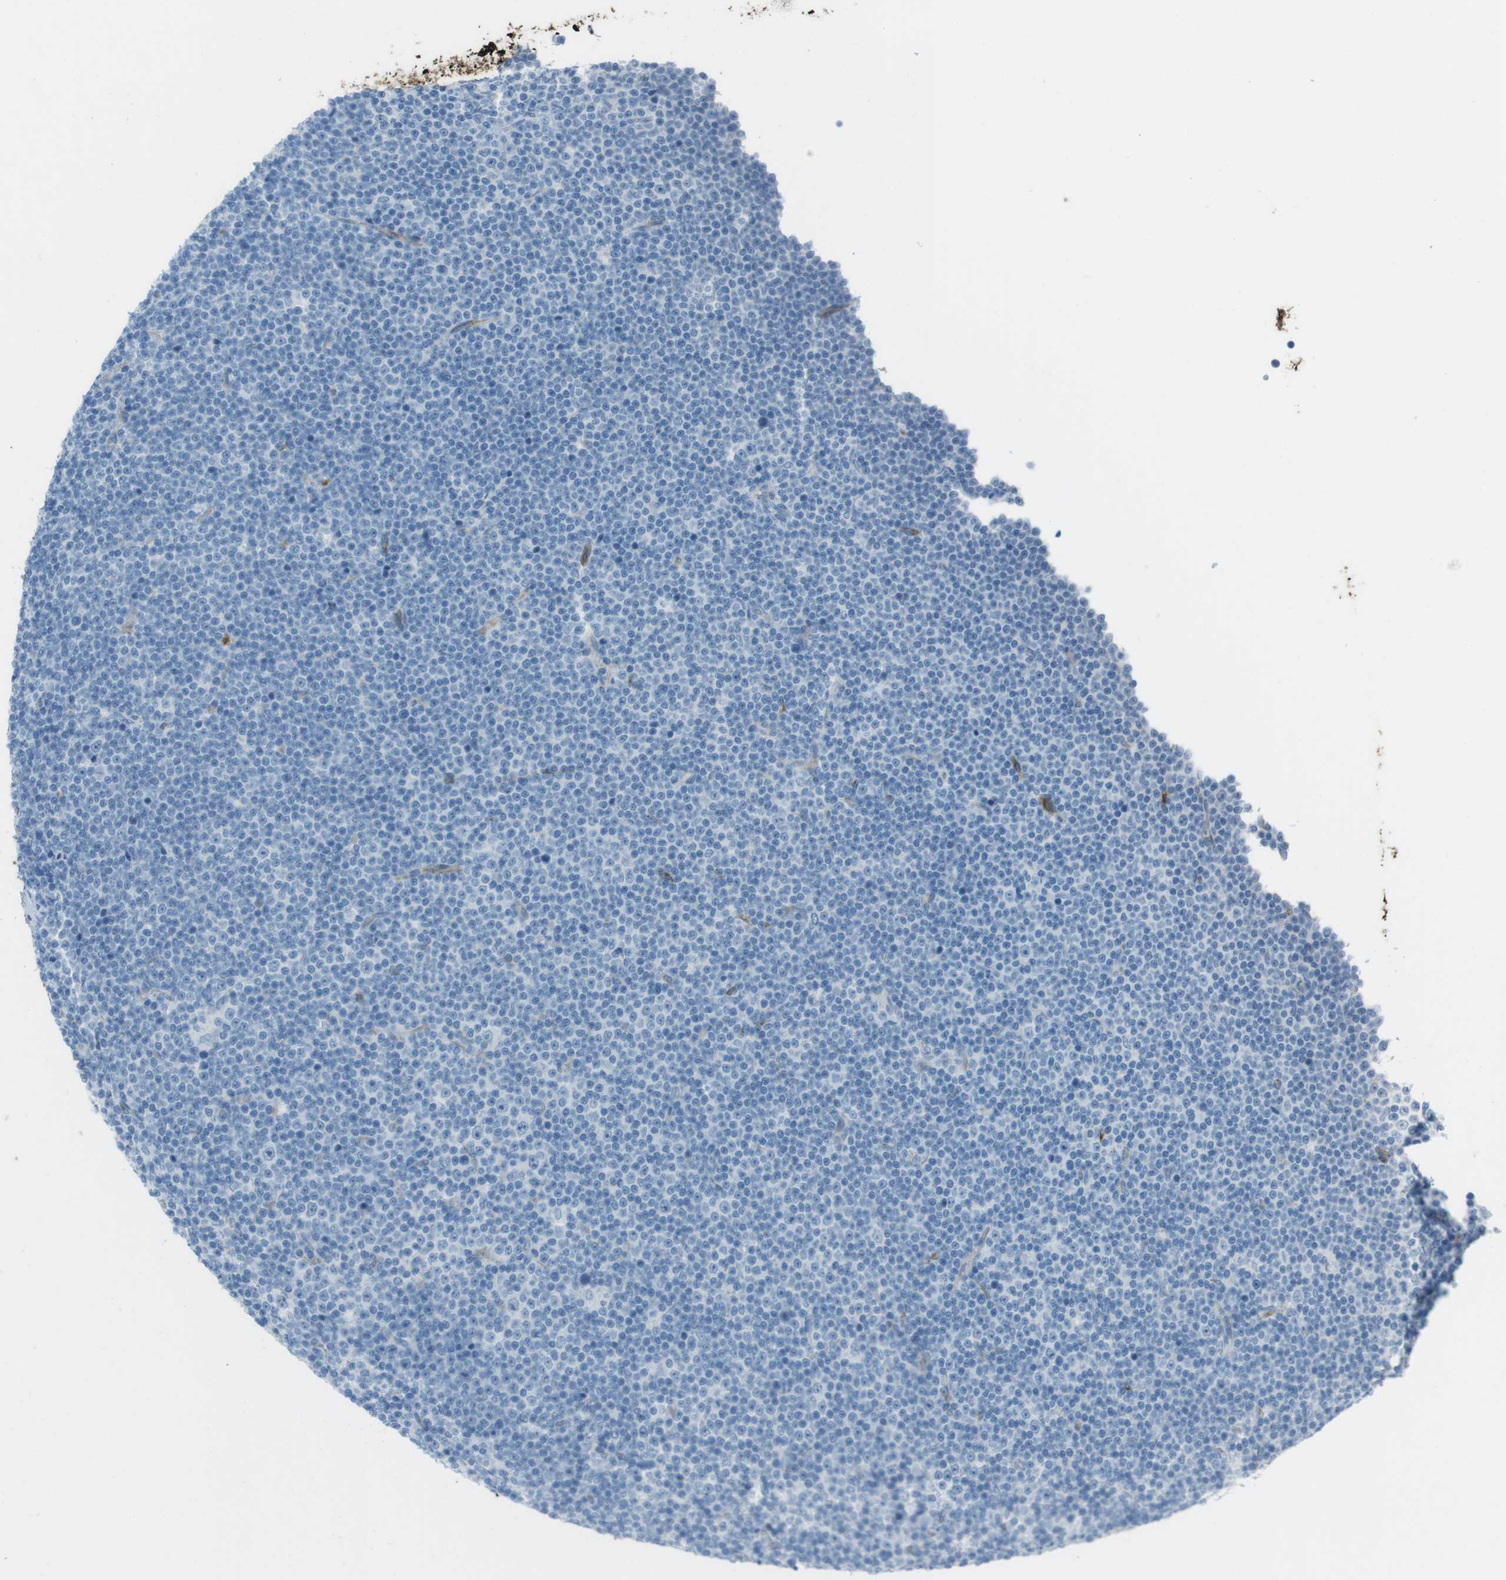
{"staining": {"intensity": "negative", "quantity": "none", "location": "none"}, "tissue": "lymphoma", "cell_type": "Tumor cells", "image_type": "cancer", "snomed": [{"axis": "morphology", "description": "Malignant lymphoma, non-Hodgkin's type, Low grade"}, {"axis": "topography", "description": "Lymph node"}], "caption": "Malignant lymphoma, non-Hodgkin's type (low-grade) stained for a protein using IHC reveals no staining tumor cells.", "gene": "TUBB2A", "patient": {"sex": "female", "age": 67}}